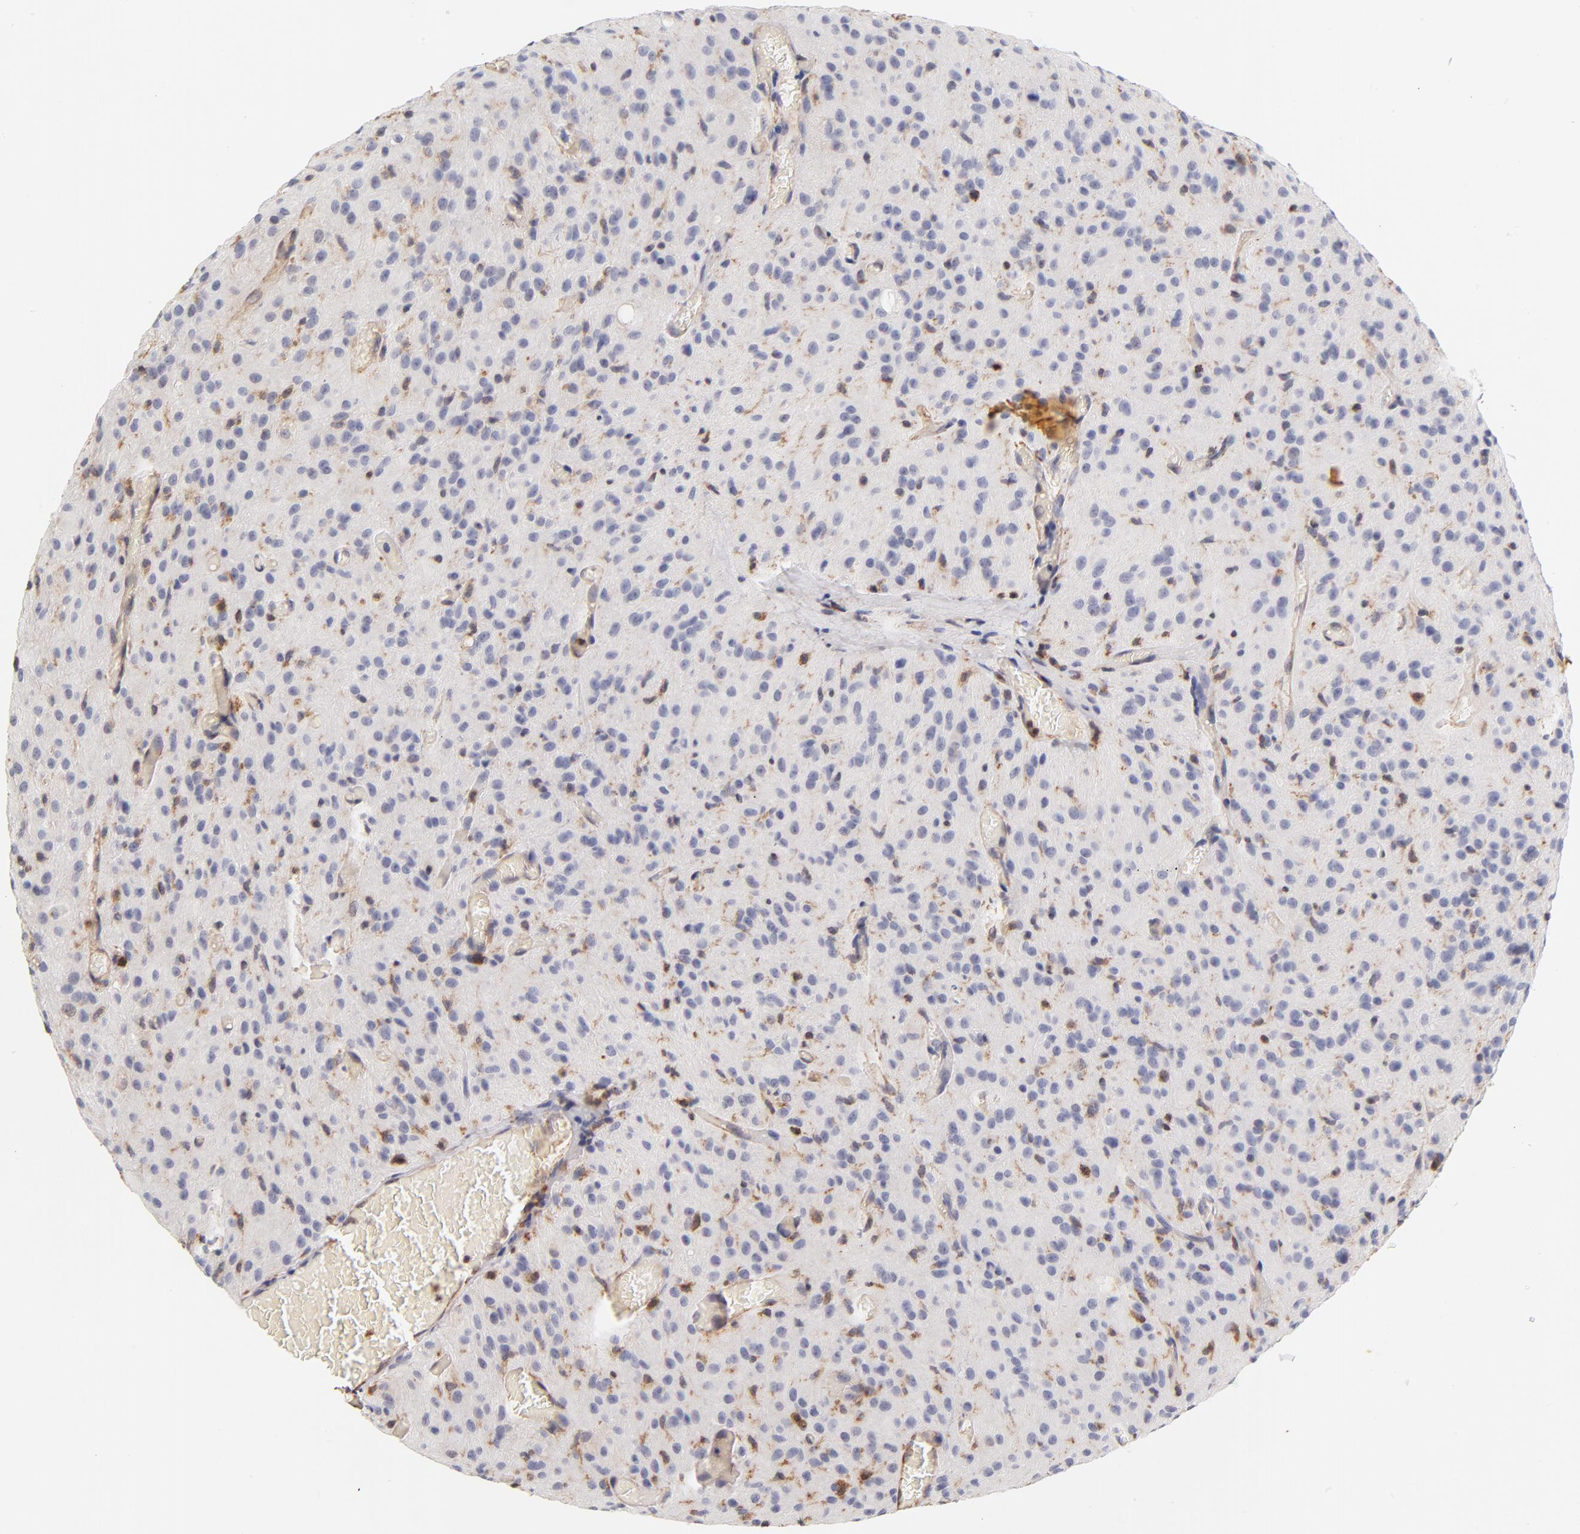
{"staining": {"intensity": "weak", "quantity": "<25%", "location": "cytoplasmic/membranous"}, "tissue": "glioma", "cell_type": "Tumor cells", "image_type": "cancer", "snomed": [{"axis": "morphology", "description": "Glioma, malignant, High grade"}, {"axis": "topography", "description": "Brain"}], "caption": "DAB immunohistochemical staining of human malignant glioma (high-grade) displays no significant positivity in tumor cells. (Stains: DAB IHC with hematoxylin counter stain, Microscopy: brightfield microscopy at high magnification).", "gene": "FCMR", "patient": {"sex": "female", "age": 59}}